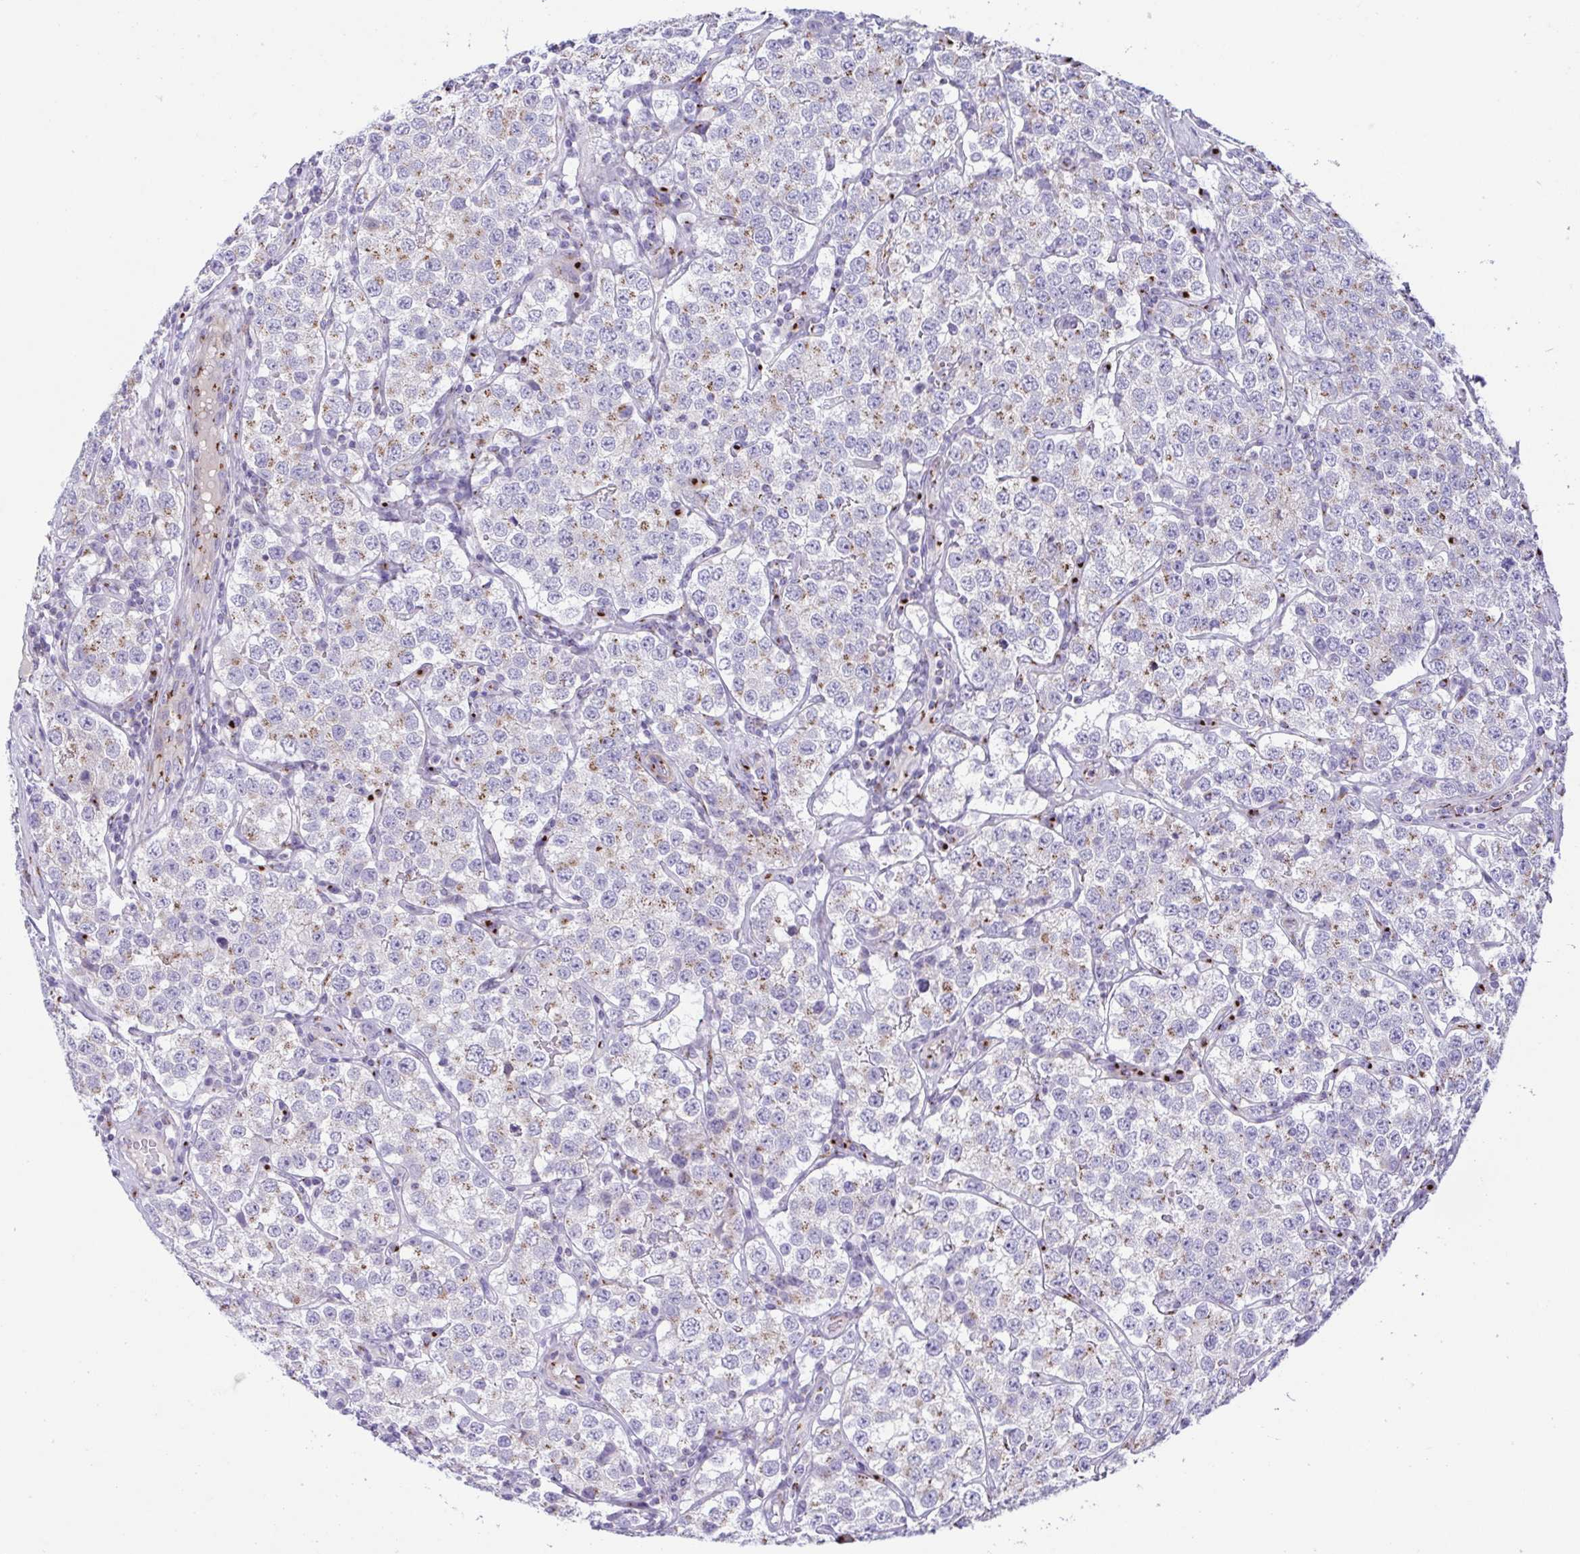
{"staining": {"intensity": "moderate", "quantity": "25%-75%", "location": "cytoplasmic/membranous"}, "tissue": "testis cancer", "cell_type": "Tumor cells", "image_type": "cancer", "snomed": [{"axis": "morphology", "description": "Seminoma, NOS"}, {"axis": "topography", "description": "Testis"}], "caption": "Protein staining exhibits moderate cytoplasmic/membranous expression in about 25%-75% of tumor cells in seminoma (testis).", "gene": "COL17A1", "patient": {"sex": "male", "age": 34}}